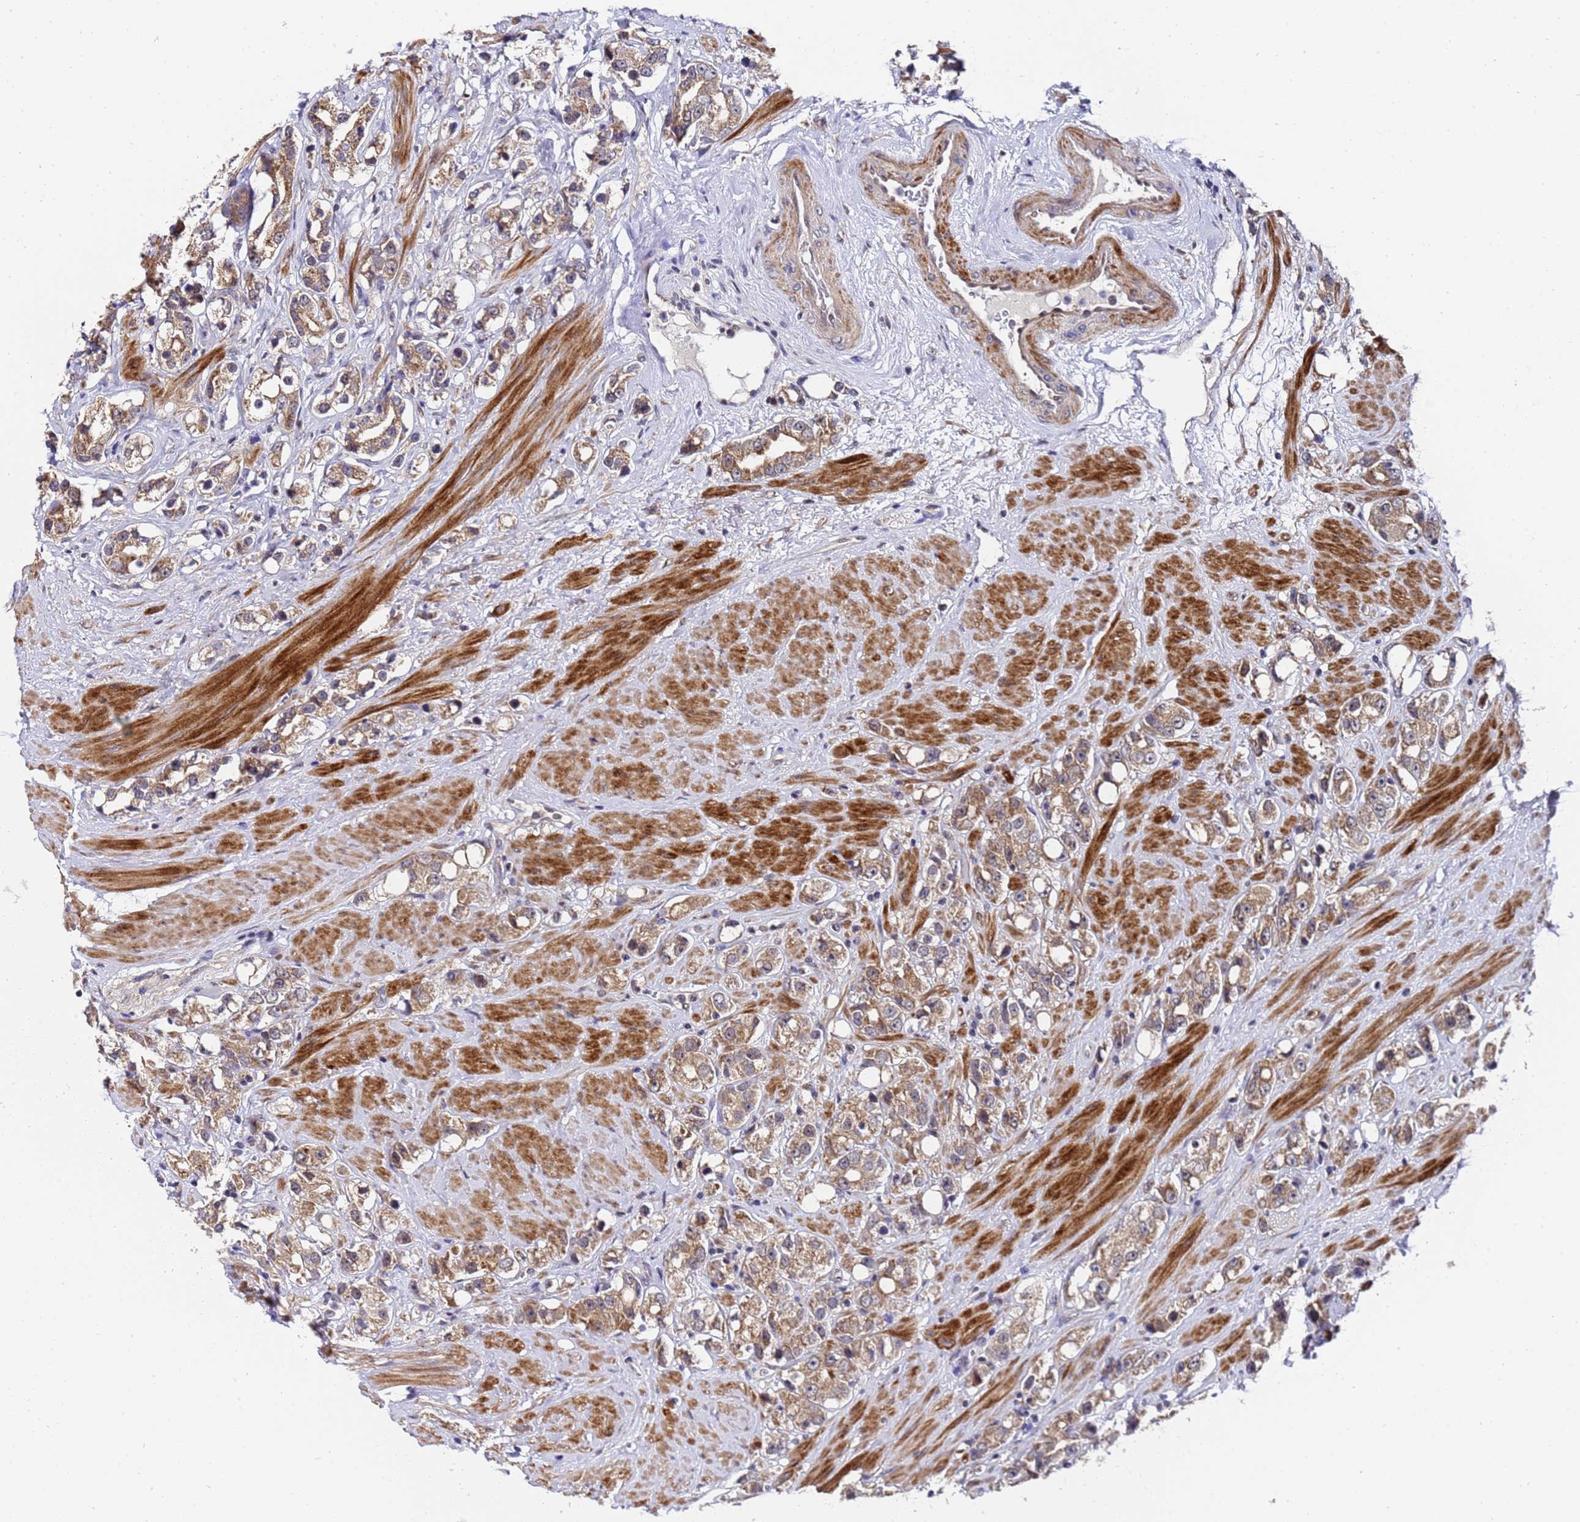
{"staining": {"intensity": "moderate", "quantity": ">75%", "location": "cytoplasmic/membranous"}, "tissue": "prostate cancer", "cell_type": "Tumor cells", "image_type": "cancer", "snomed": [{"axis": "morphology", "description": "Adenocarcinoma, NOS"}, {"axis": "topography", "description": "Prostate"}], "caption": "Protein analysis of prostate adenocarcinoma tissue shows moderate cytoplasmic/membranous expression in approximately >75% of tumor cells.", "gene": "ANAPC13", "patient": {"sex": "male", "age": 79}}